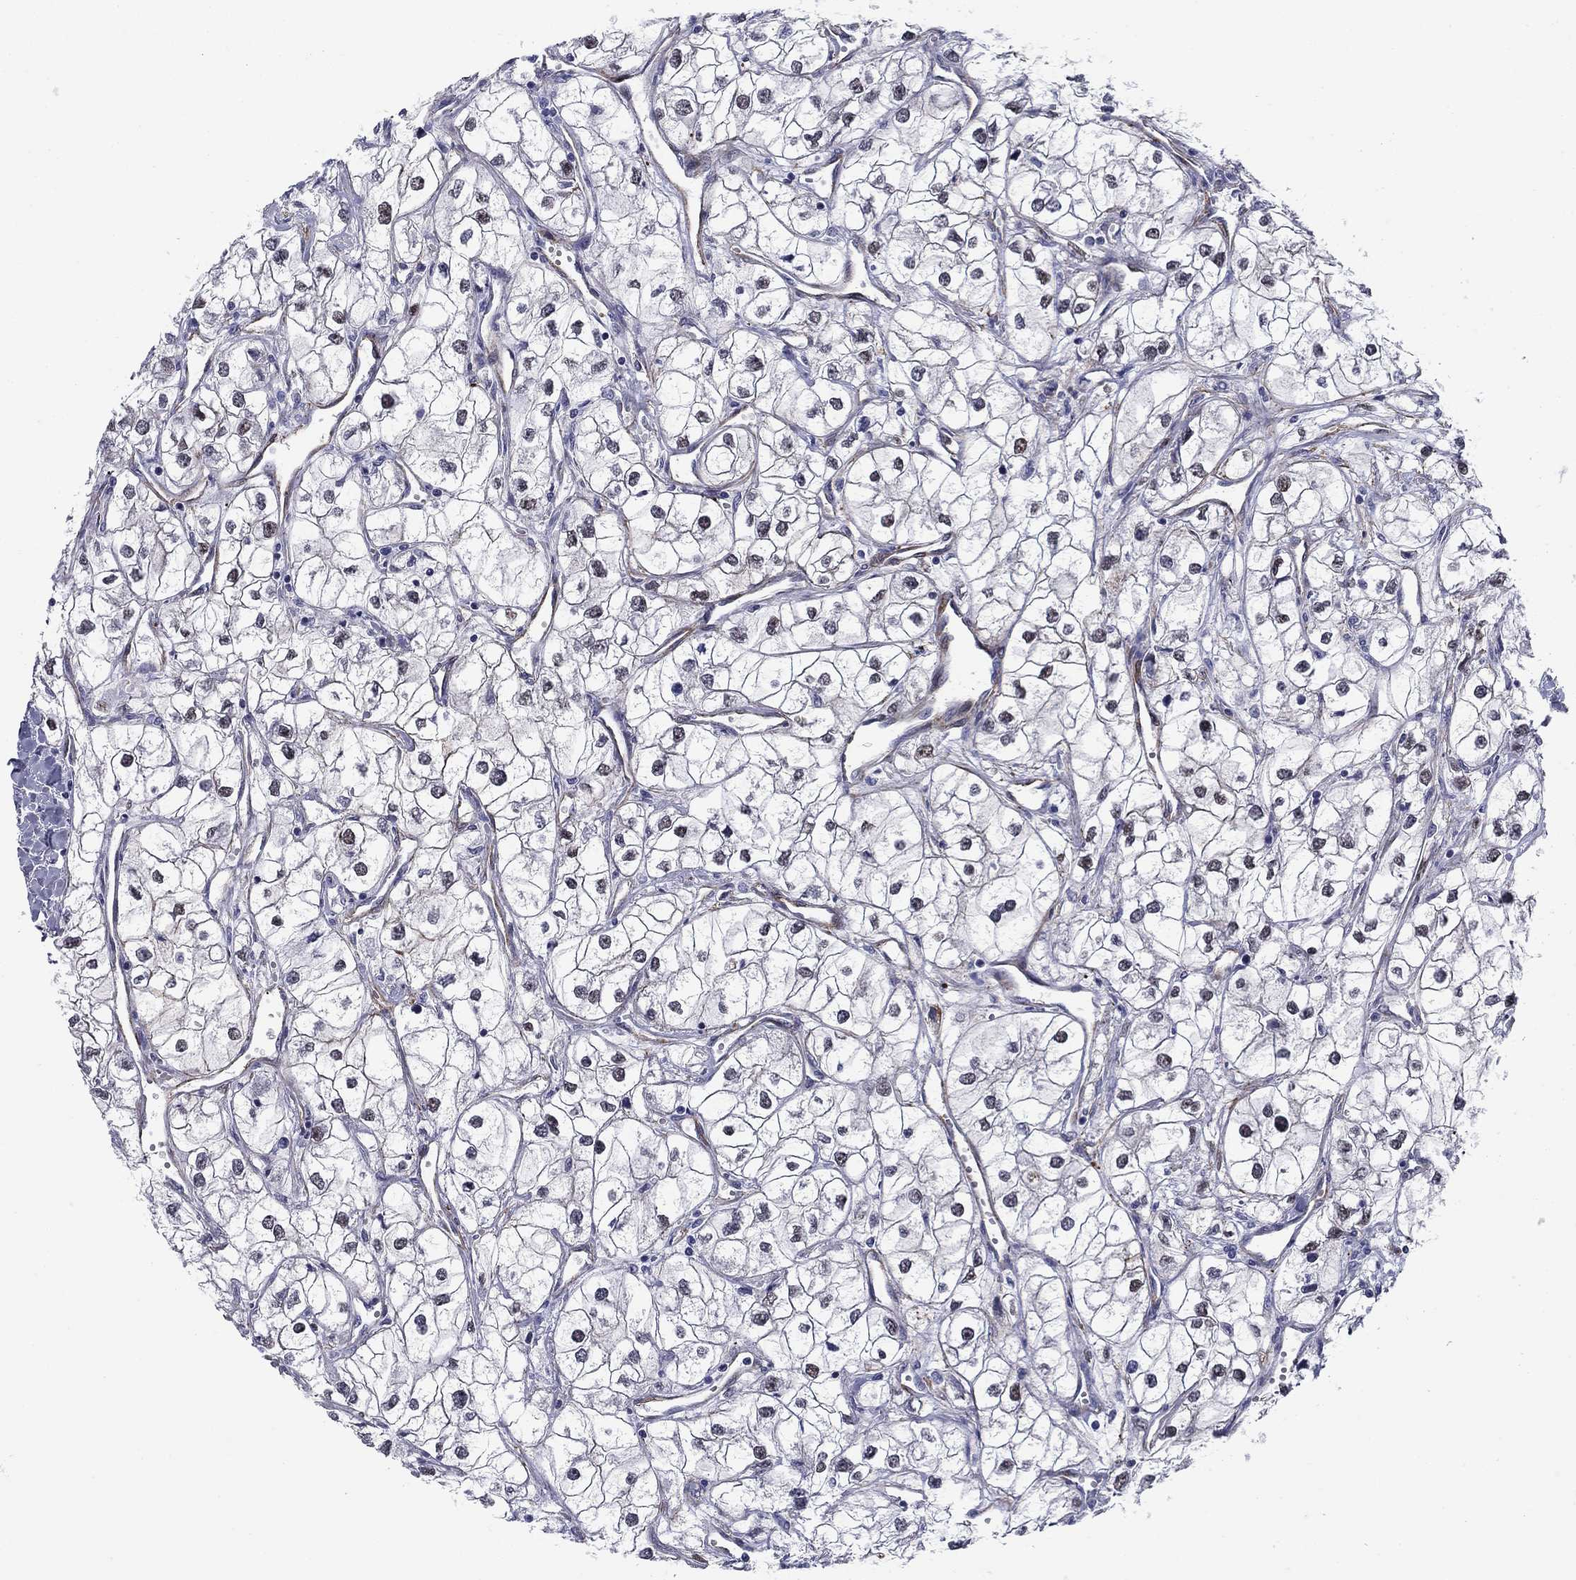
{"staining": {"intensity": "negative", "quantity": "none", "location": "none"}, "tissue": "renal cancer", "cell_type": "Tumor cells", "image_type": "cancer", "snomed": [{"axis": "morphology", "description": "Adenocarcinoma, NOS"}, {"axis": "topography", "description": "Kidney"}], "caption": "Histopathology image shows no significant protein staining in tumor cells of renal cancer.", "gene": "KRBA1", "patient": {"sex": "male", "age": 59}}